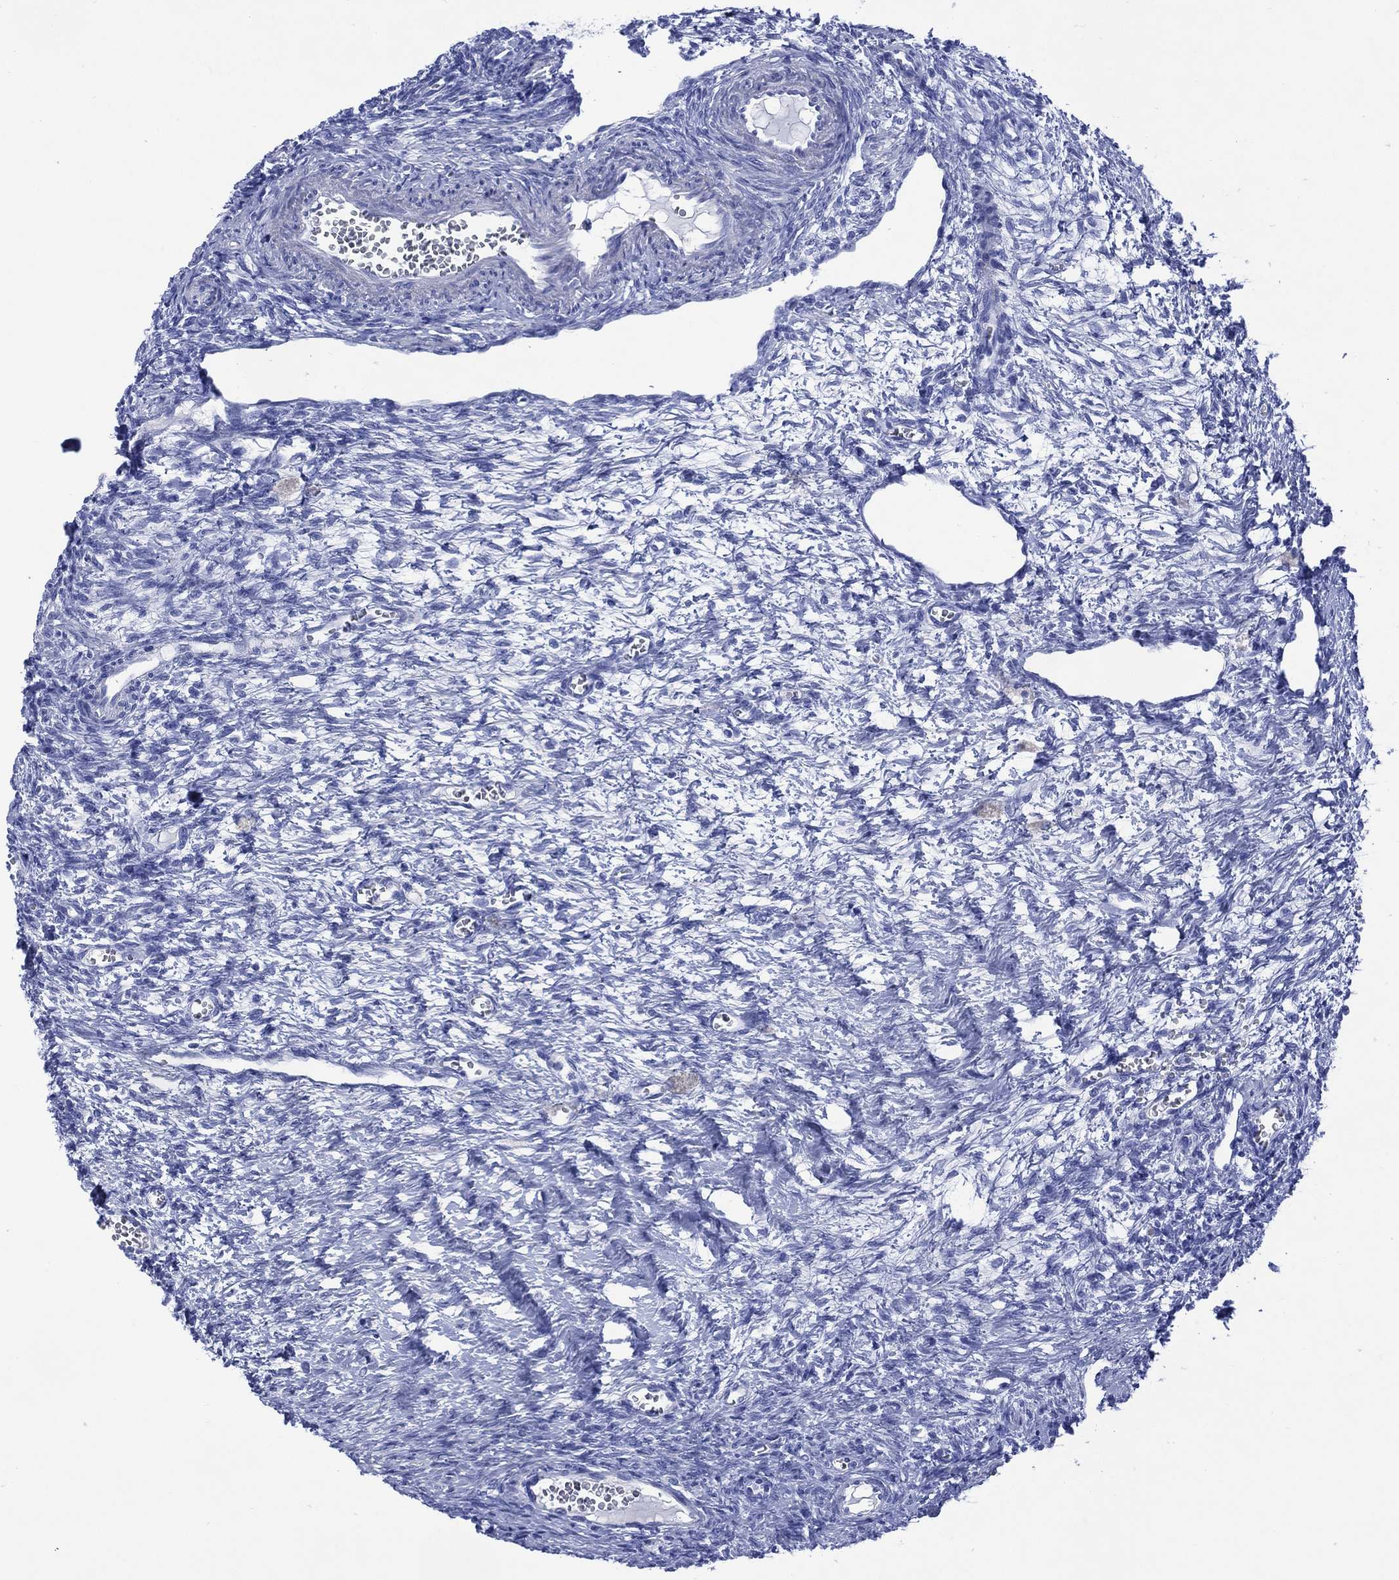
{"staining": {"intensity": "negative", "quantity": "none", "location": "none"}, "tissue": "ovary", "cell_type": "Follicle cells", "image_type": "normal", "snomed": [{"axis": "morphology", "description": "Normal tissue, NOS"}, {"axis": "topography", "description": "Ovary"}], "caption": "Immunohistochemical staining of unremarkable ovary shows no significant staining in follicle cells.", "gene": "SHCBP1L", "patient": {"sex": "female", "age": 27}}